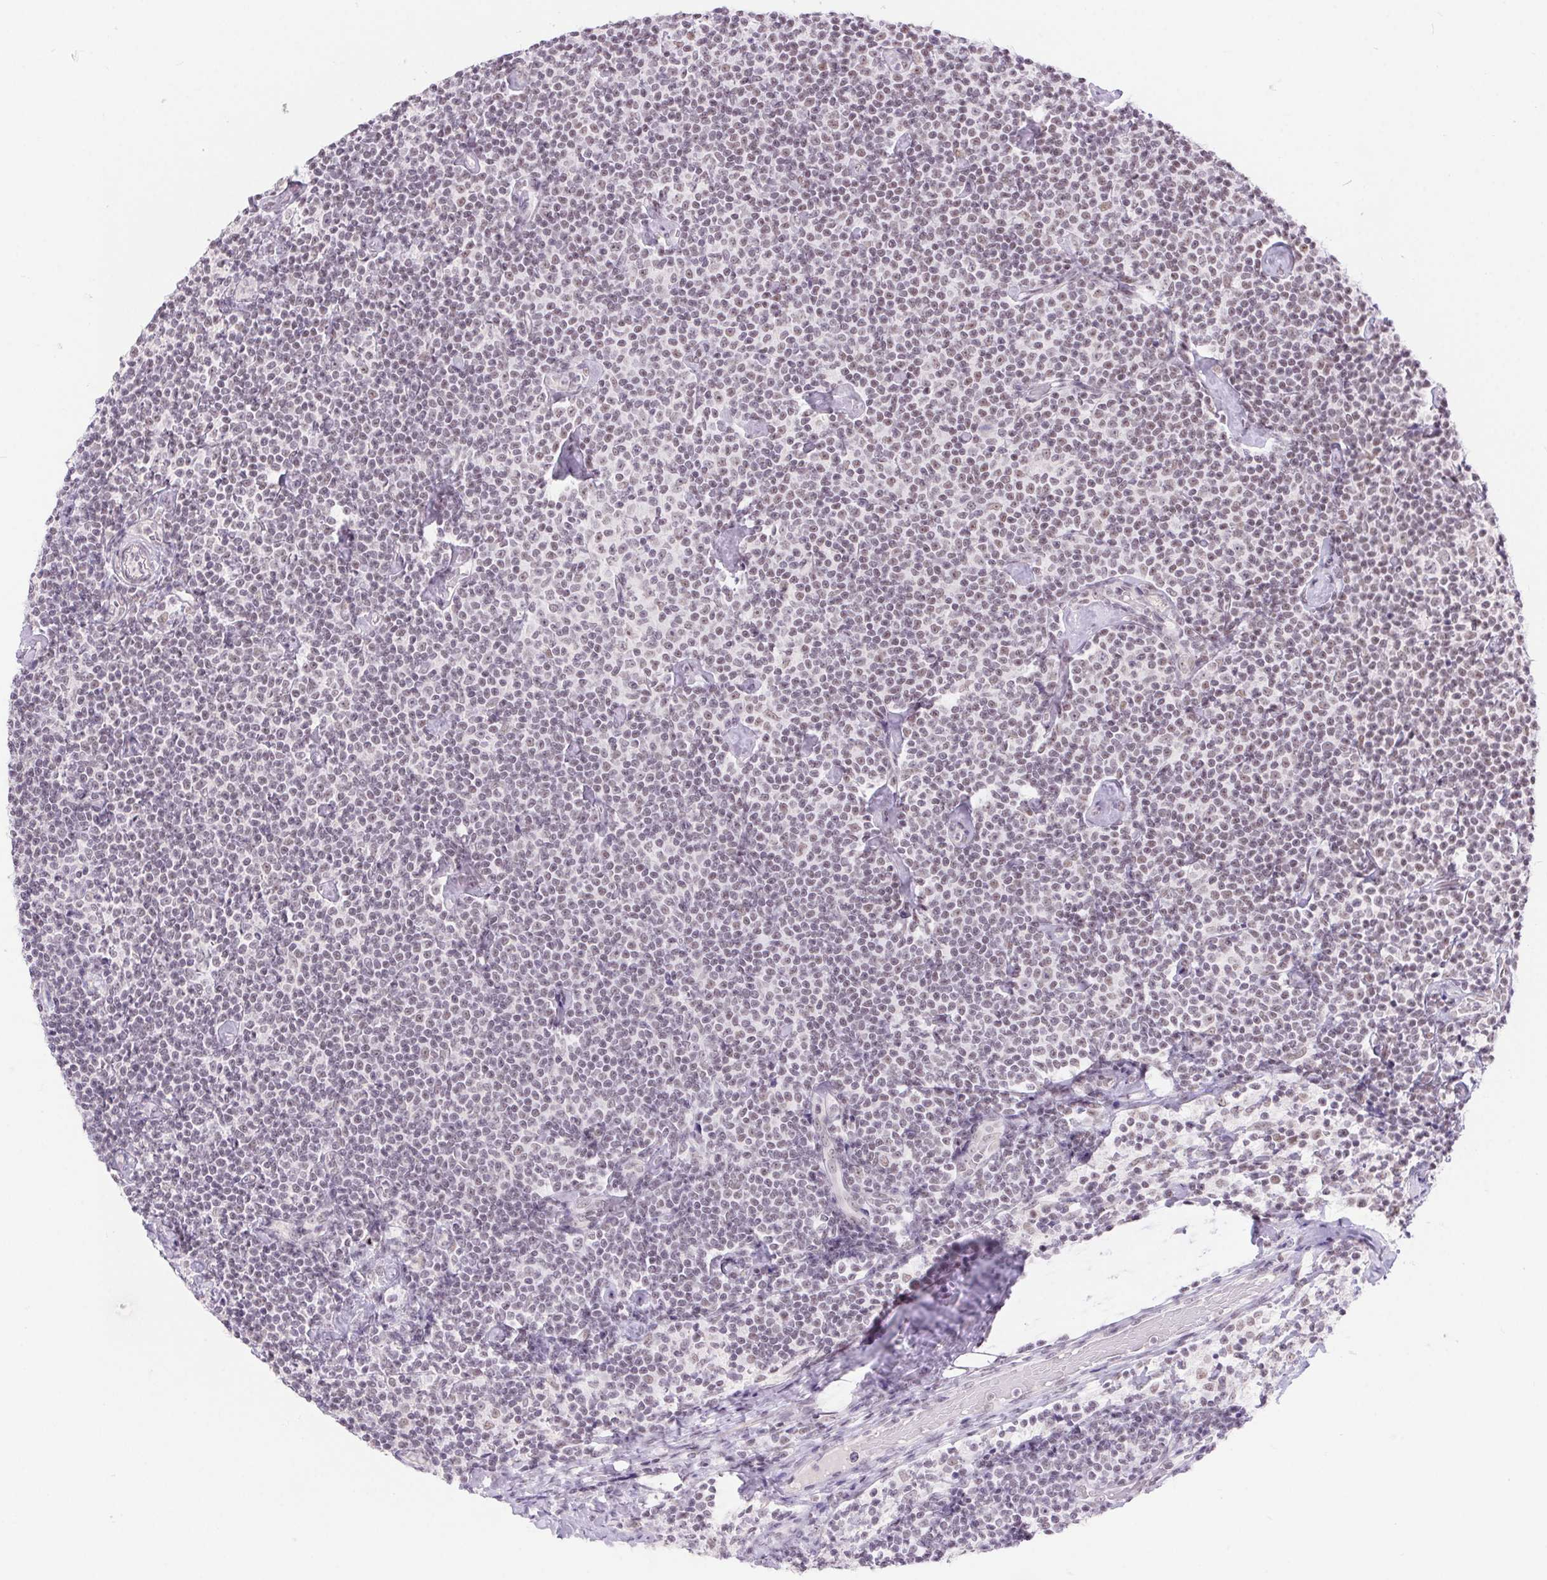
{"staining": {"intensity": "weak", "quantity": "<25%", "location": "nuclear"}, "tissue": "lymphoma", "cell_type": "Tumor cells", "image_type": "cancer", "snomed": [{"axis": "morphology", "description": "Malignant lymphoma, non-Hodgkin's type, Low grade"}, {"axis": "topography", "description": "Lymph node"}], "caption": "IHC of low-grade malignant lymphoma, non-Hodgkin's type exhibits no expression in tumor cells.", "gene": "DDX17", "patient": {"sex": "male", "age": 81}}